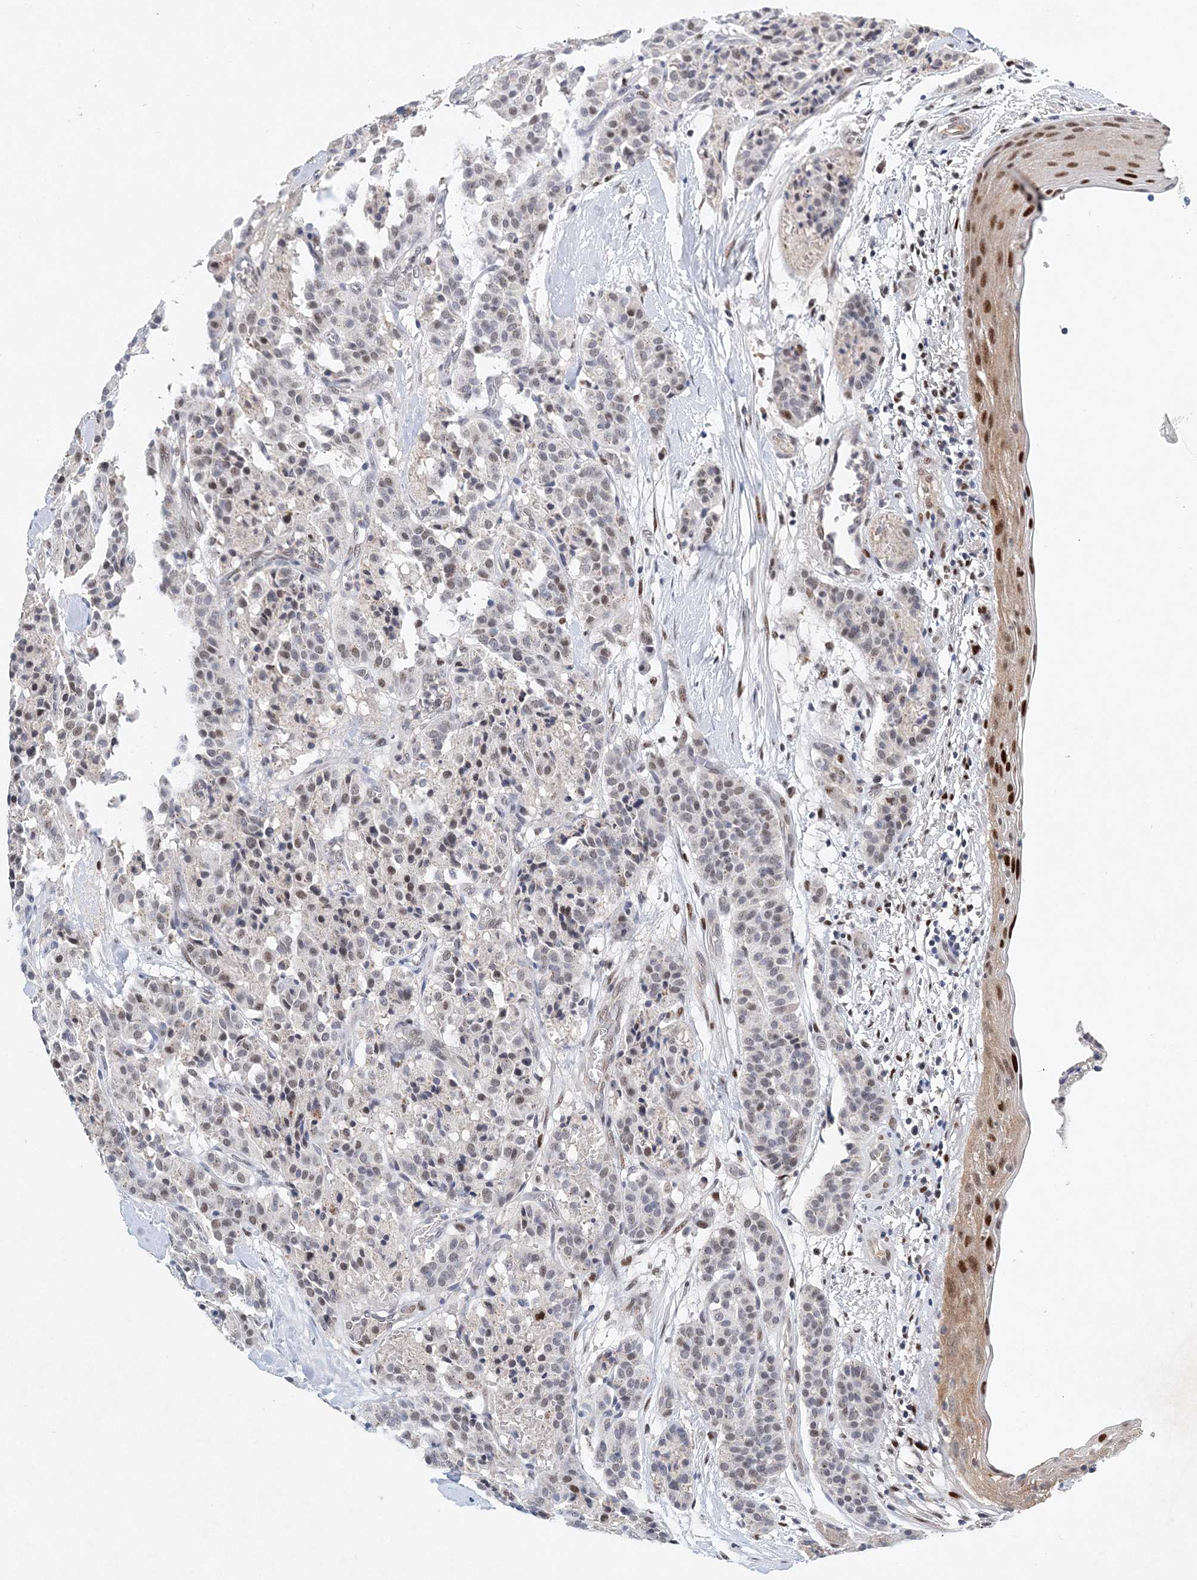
{"staining": {"intensity": "negative", "quantity": "none", "location": "none"}, "tissue": "carcinoid", "cell_type": "Tumor cells", "image_type": "cancer", "snomed": [{"axis": "morphology", "description": "Carcinoid, malignant, NOS"}, {"axis": "topography", "description": "Lung"}], "caption": "The immunohistochemistry histopathology image has no significant expression in tumor cells of carcinoid (malignant) tissue.", "gene": "KPNA4", "patient": {"sex": "male", "age": 30}}